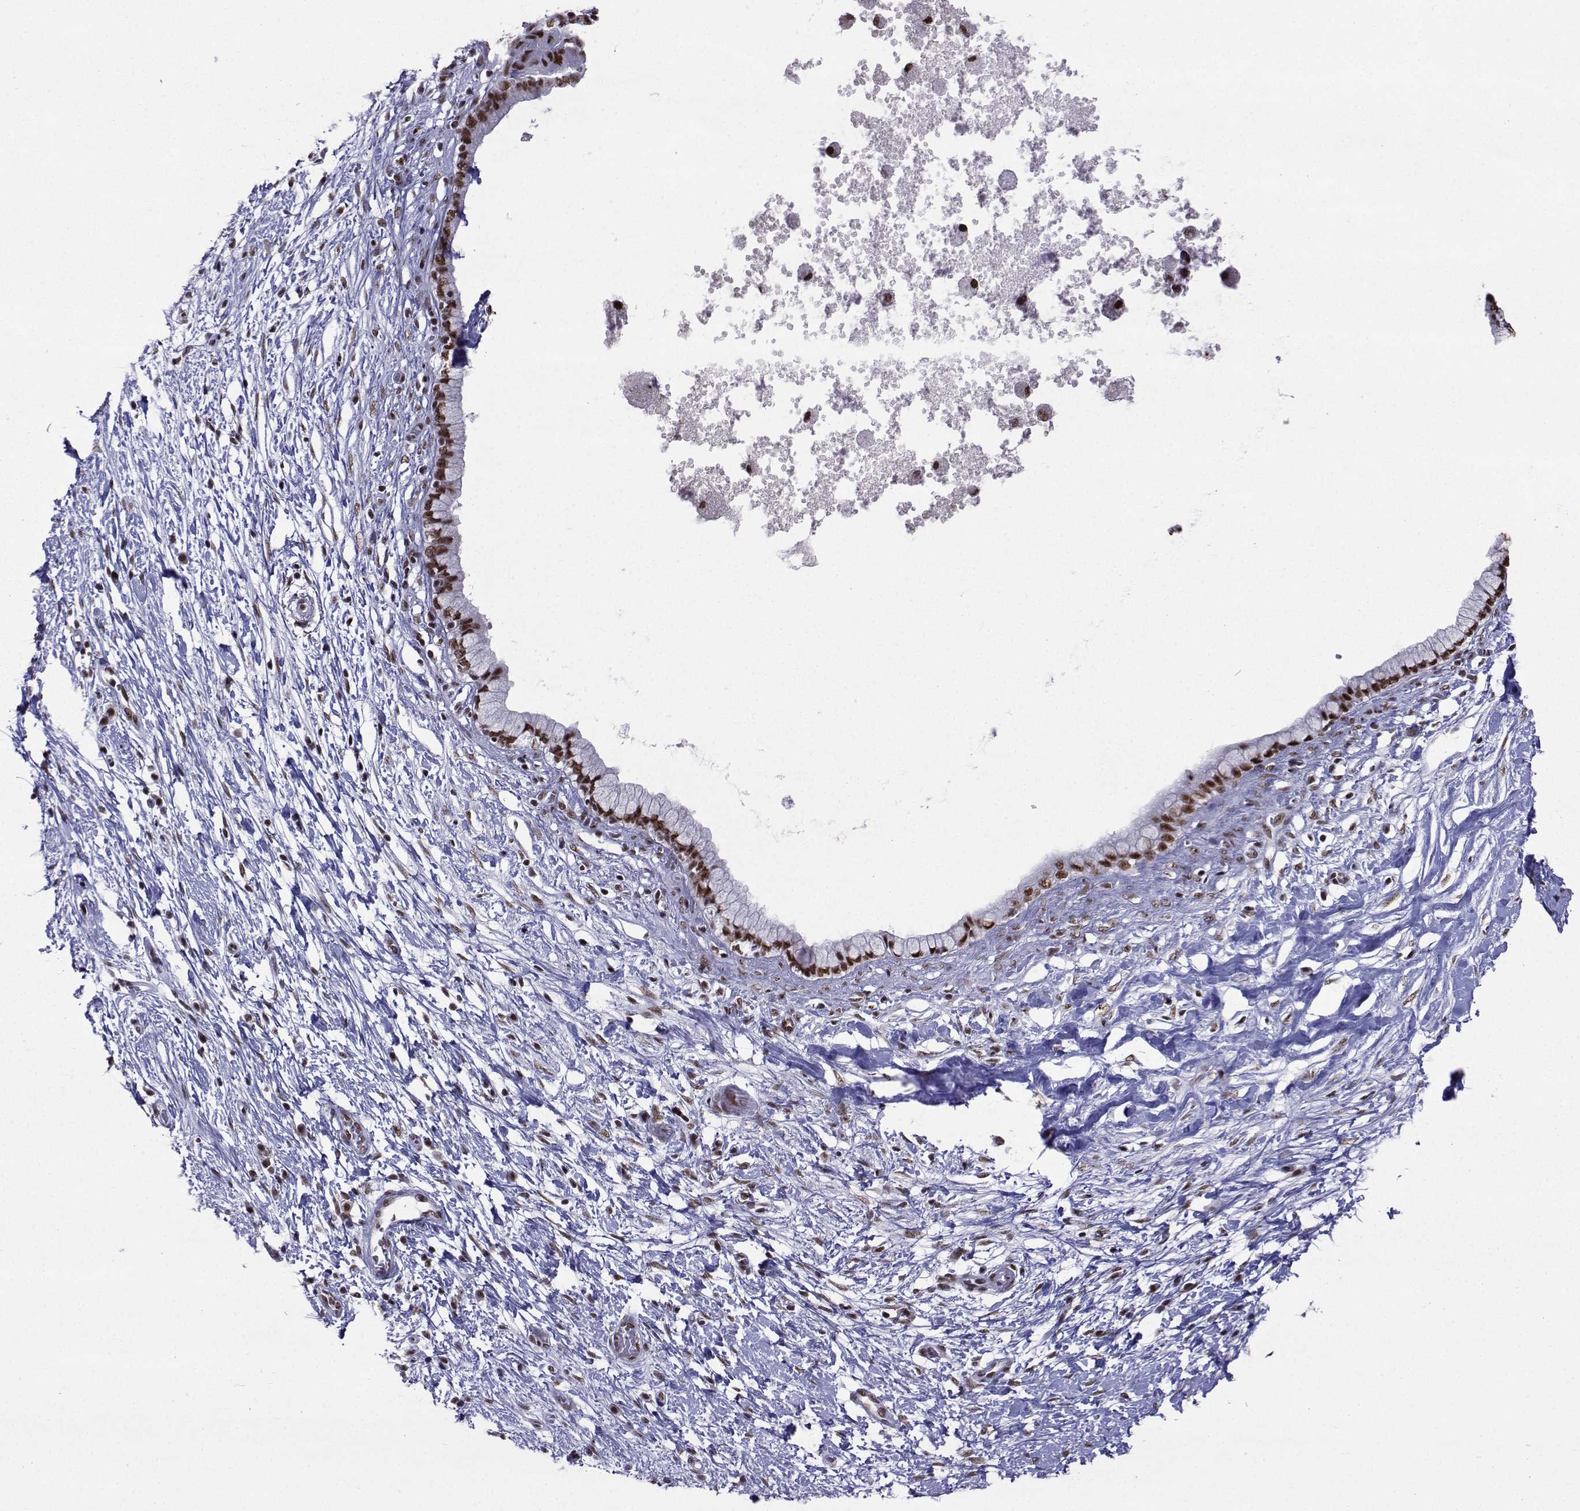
{"staining": {"intensity": "moderate", "quantity": "25%-75%", "location": "nuclear"}, "tissue": "pancreatic cancer", "cell_type": "Tumor cells", "image_type": "cancer", "snomed": [{"axis": "morphology", "description": "Adenocarcinoma, NOS"}, {"axis": "topography", "description": "Pancreas"}], "caption": "Tumor cells exhibit moderate nuclear positivity in about 25%-75% of cells in adenocarcinoma (pancreatic). The staining is performed using DAB brown chromogen to label protein expression. The nuclei are counter-stained blue using hematoxylin.", "gene": "SNRPB2", "patient": {"sex": "female", "age": 72}}